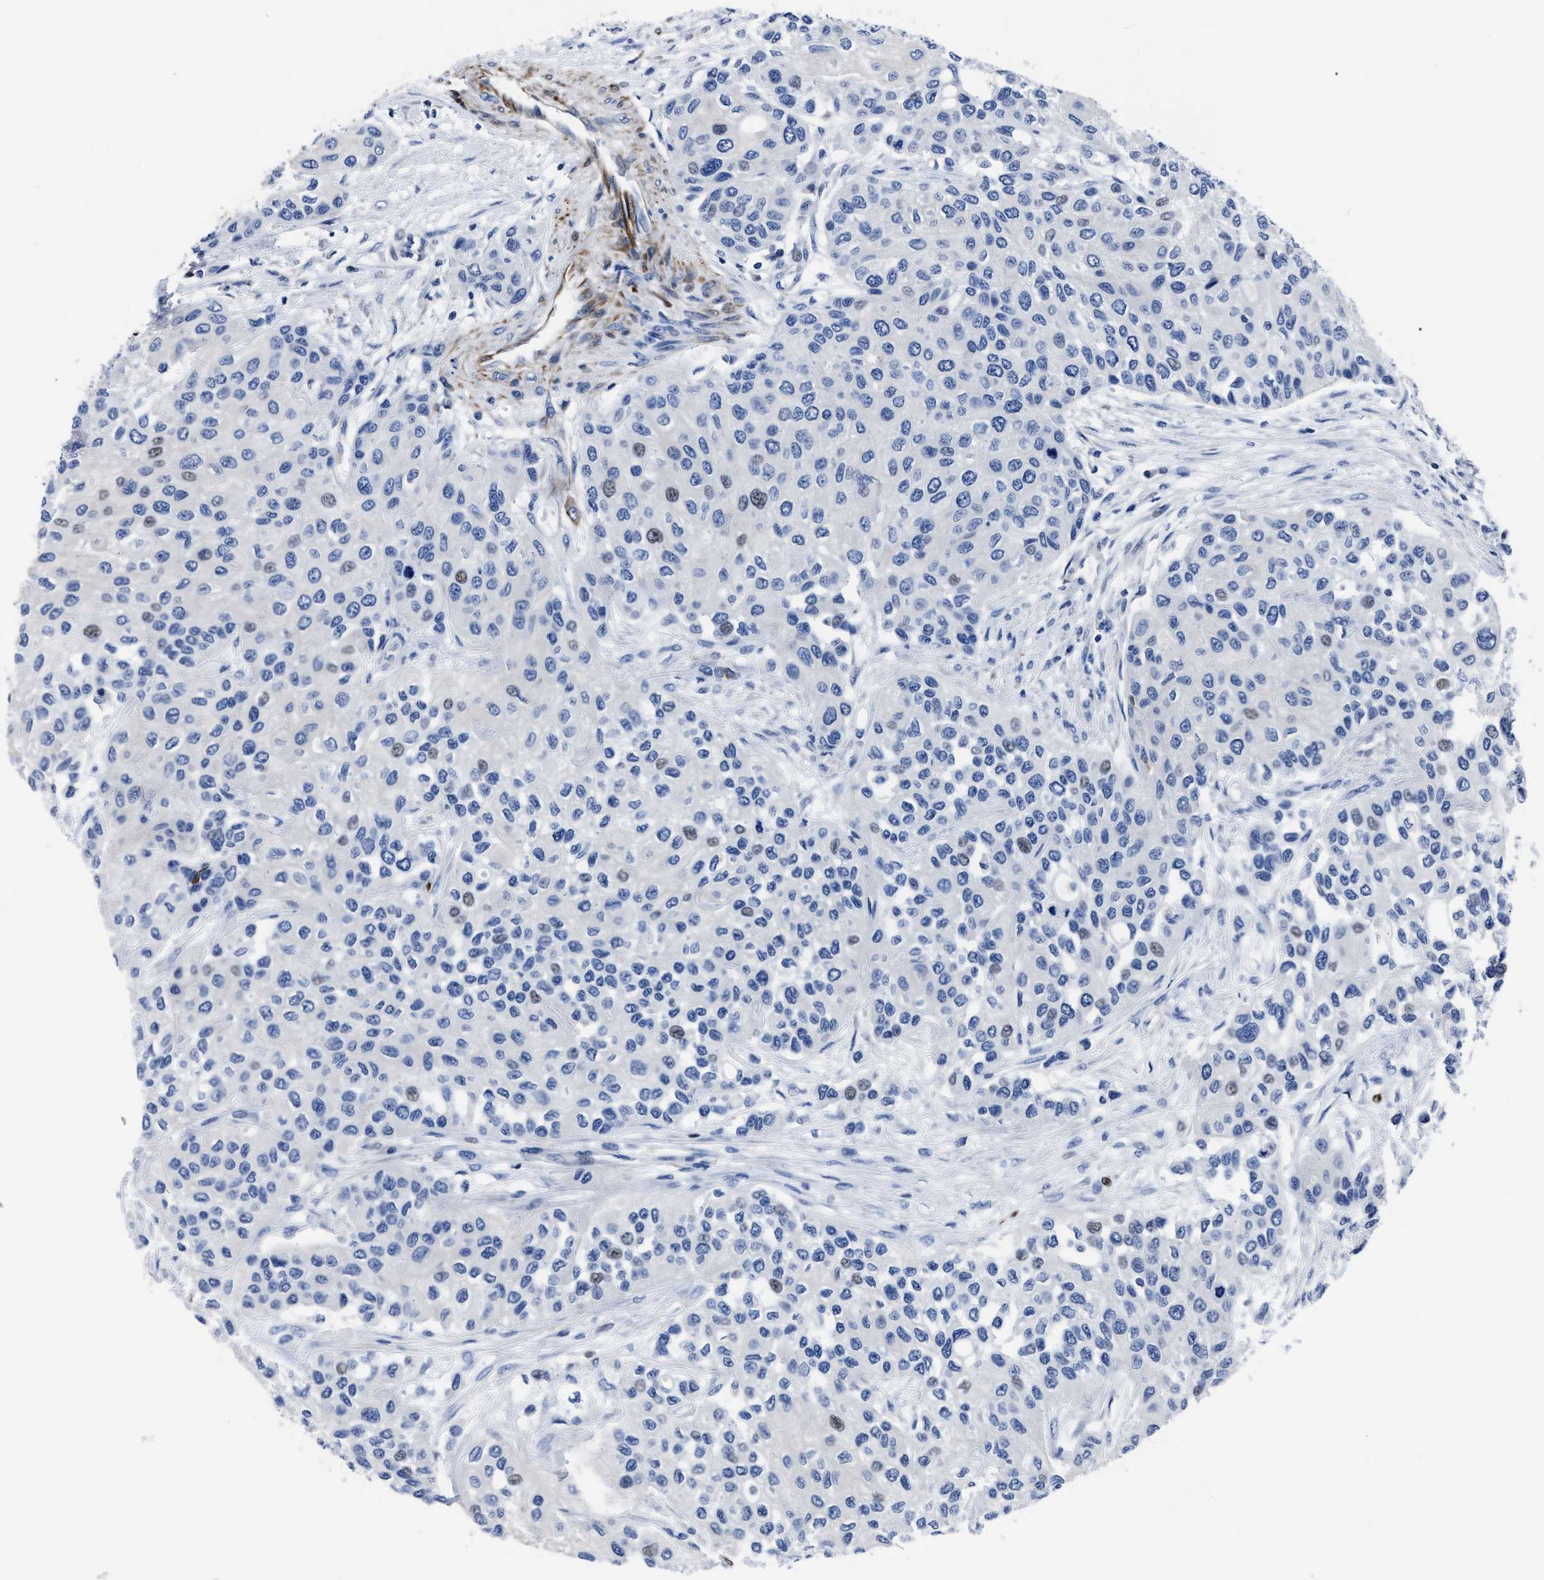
{"staining": {"intensity": "negative", "quantity": "none", "location": "none"}, "tissue": "urothelial cancer", "cell_type": "Tumor cells", "image_type": "cancer", "snomed": [{"axis": "morphology", "description": "Urothelial carcinoma, High grade"}, {"axis": "topography", "description": "Urinary bladder"}], "caption": "Immunohistochemistry of urothelial carcinoma (high-grade) exhibits no staining in tumor cells.", "gene": "OR10G3", "patient": {"sex": "female", "age": 56}}